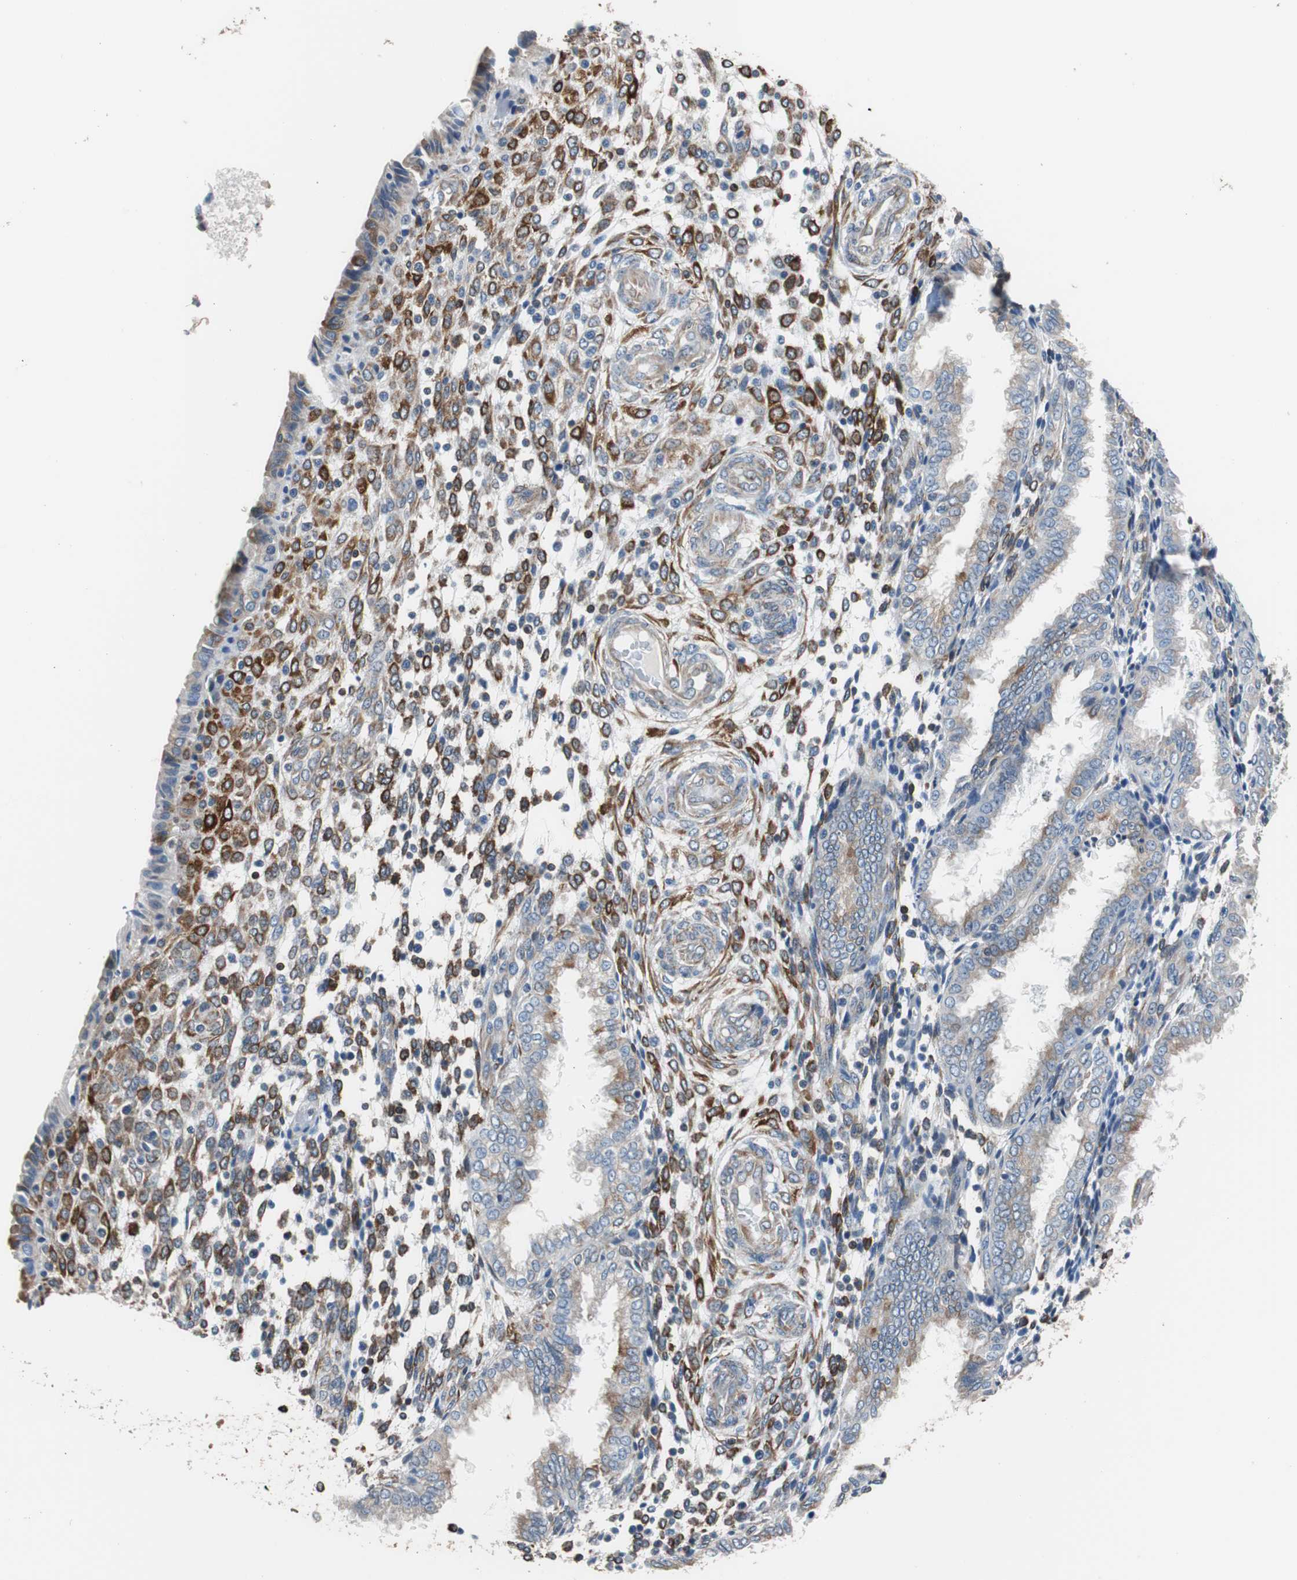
{"staining": {"intensity": "strong", "quantity": ">75%", "location": "cytoplasmic/membranous"}, "tissue": "endometrium", "cell_type": "Cells in endometrial stroma", "image_type": "normal", "snomed": [{"axis": "morphology", "description": "Normal tissue, NOS"}, {"axis": "topography", "description": "Endometrium"}], "caption": "The micrograph displays a brown stain indicating the presence of a protein in the cytoplasmic/membranous of cells in endometrial stroma in endometrium.", "gene": "PBXIP1", "patient": {"sex": "female", "age": 33}}